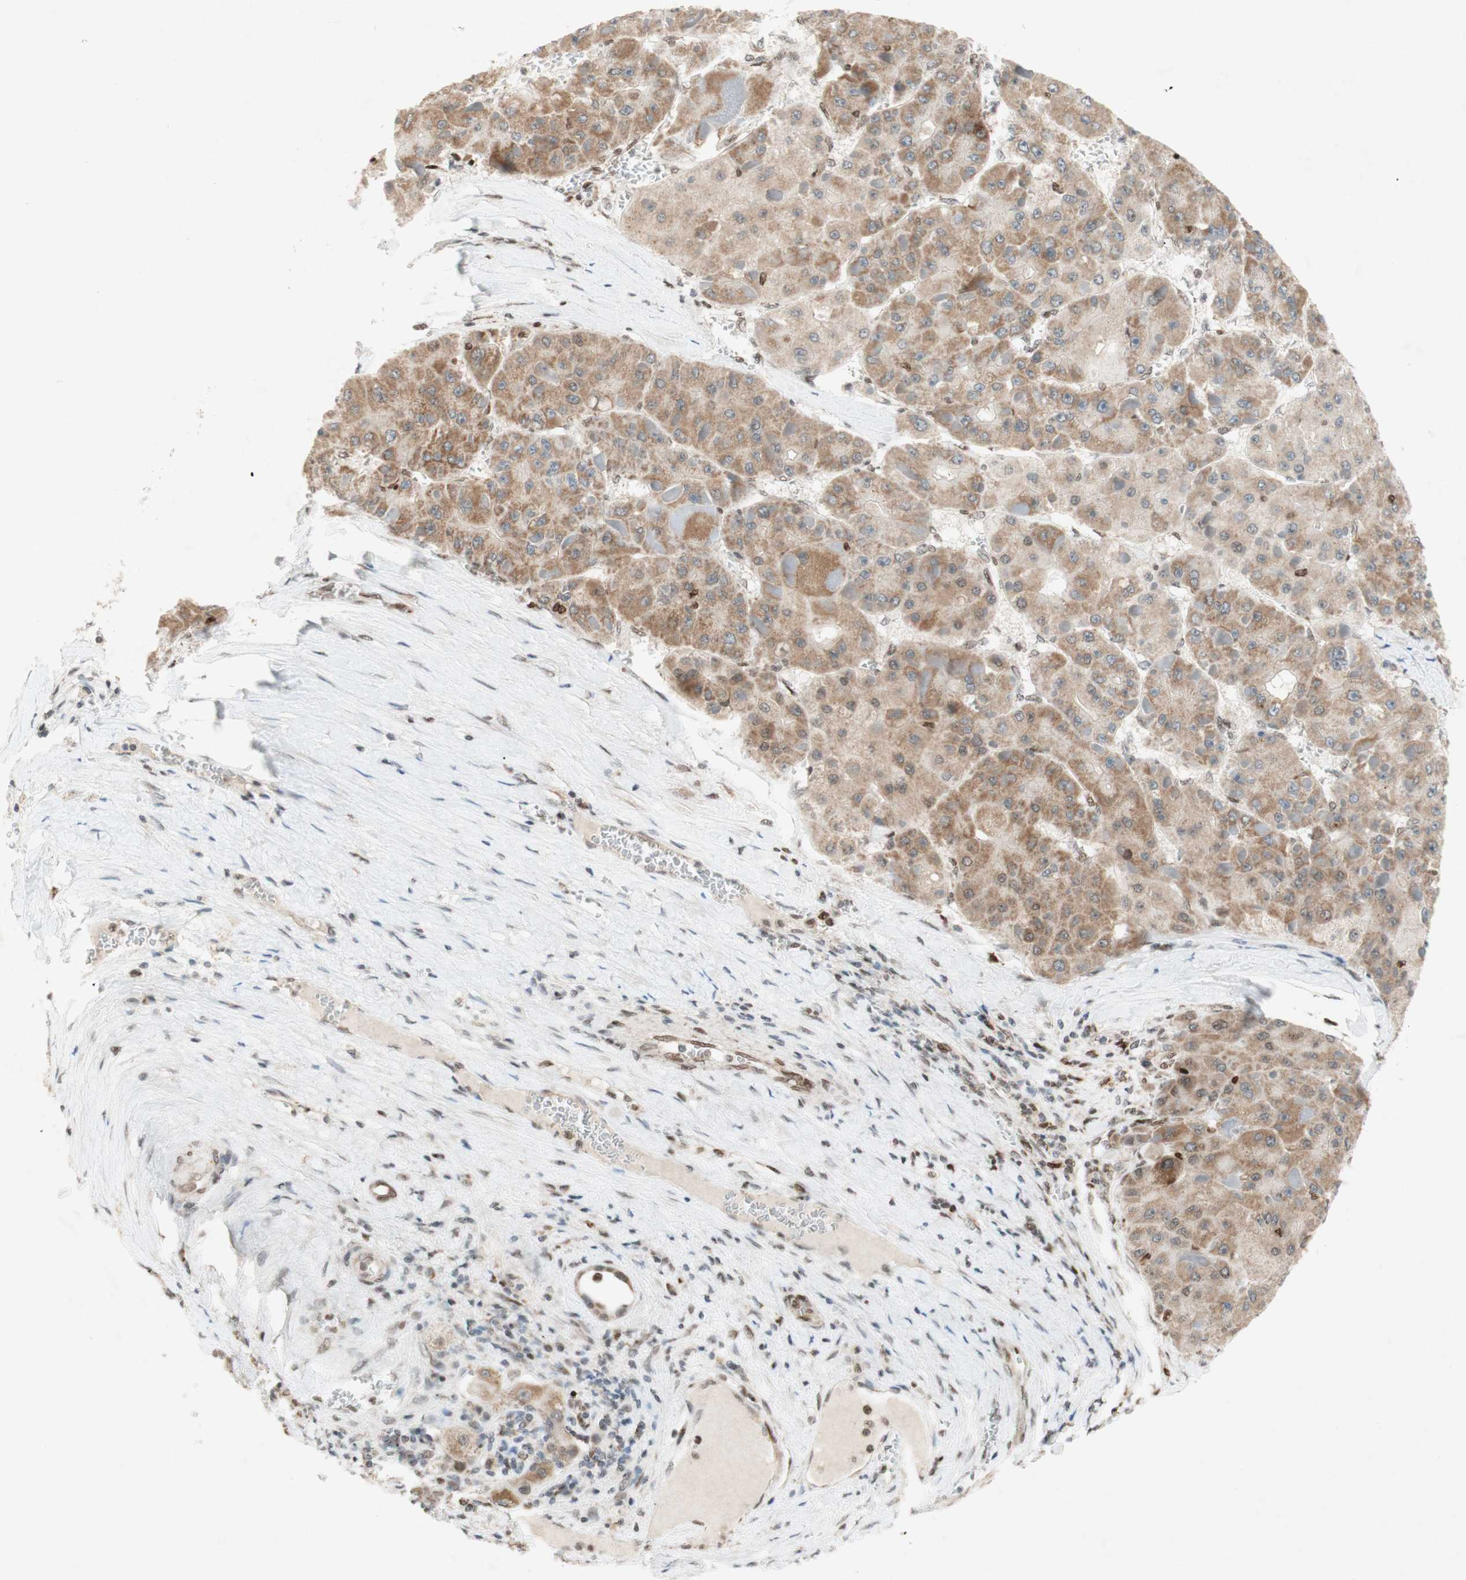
{"staining": {"intensity": "weak", "quantity": ">75%", "location": "cytoplasmic/membranous"}, "tissue": "liver cancer", "cell_type": "Tumor cells", "image_type": "cancer", "snomed": [{"axis": "morphology", "description": "Carcinoma, Hepatocellular, NOS"}, {"axis": "topography", "description": "Liver"}], "caption": "IHC (DAB (3,3'-diaminobenzidine)) staining of human liver cancer (hepatocellular carcinoma) reveals weak cytoplasmic/membranous protein positivity in about >75% of tumor cells.", "gene": "DNMT3A", "patient": {"sex": "female", "age": 73}}